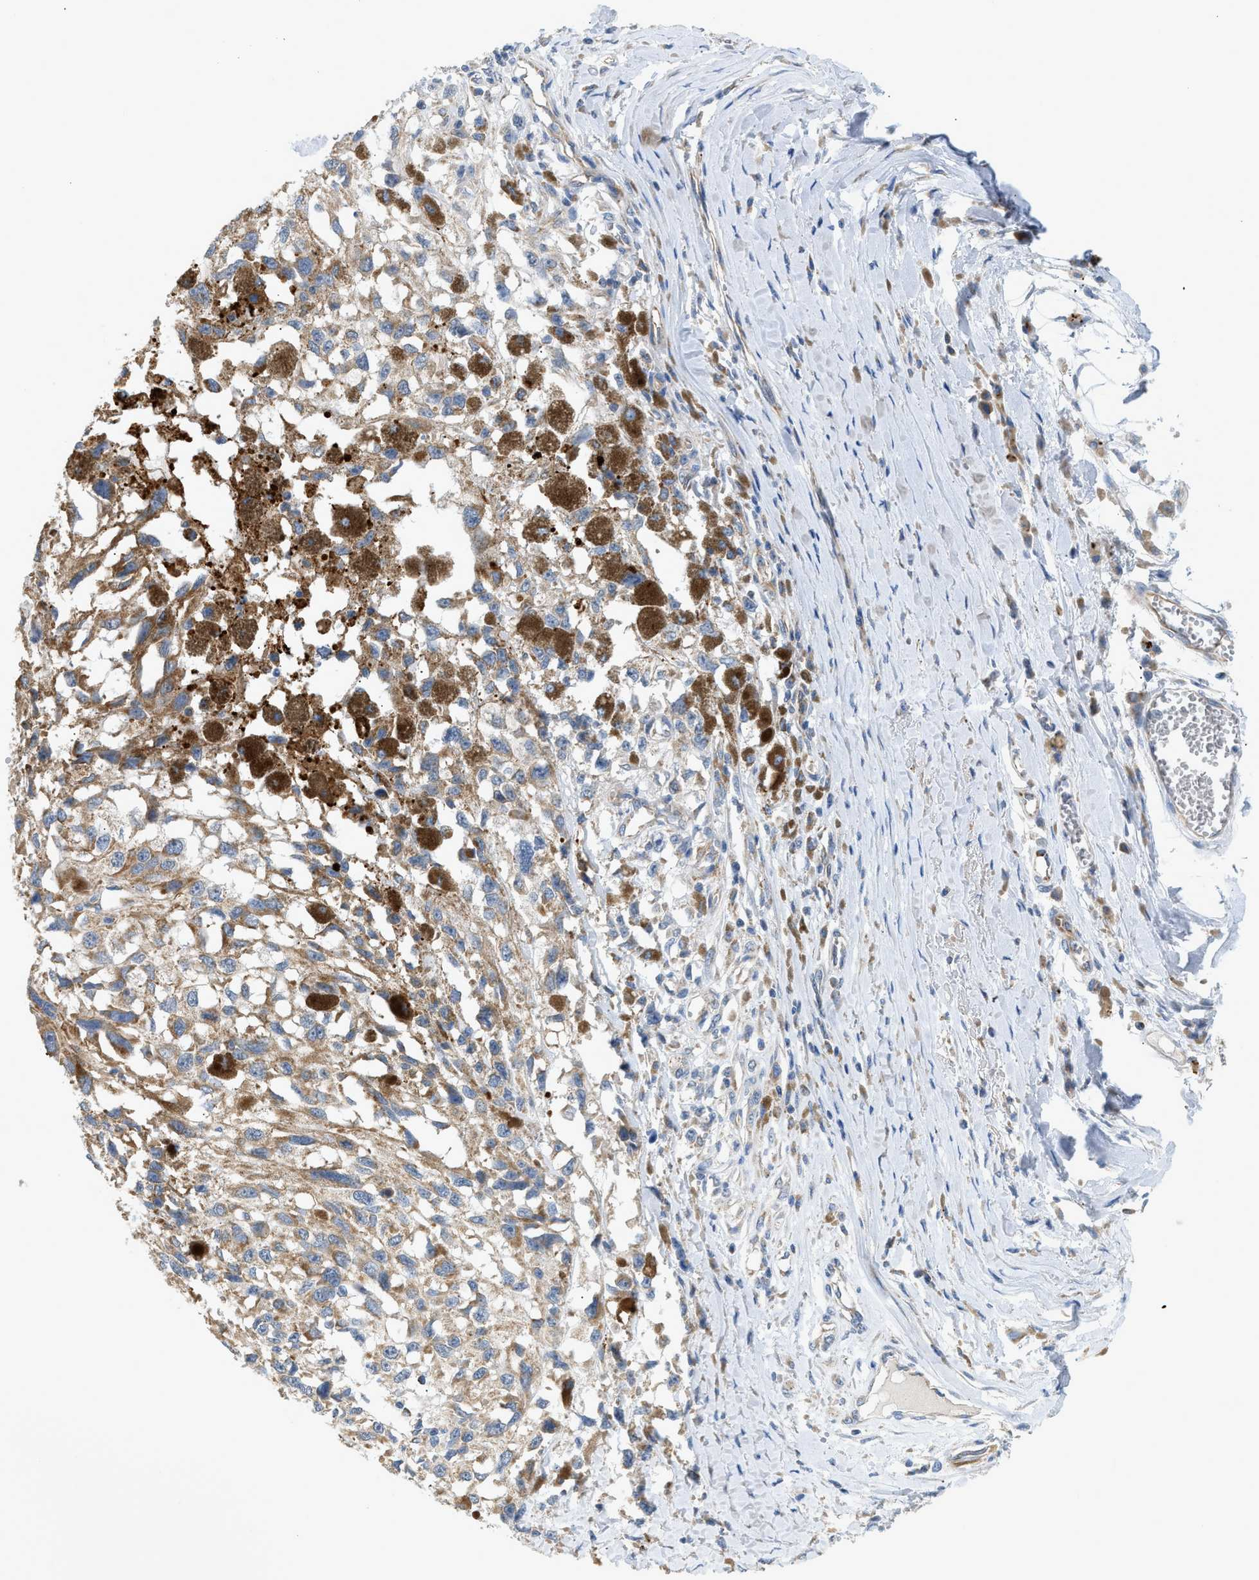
{"staining": {"intensity": "moderate", "quantity": ">75%", "location": "cytoplasmic/membranous"}, "tissue": "melanoma", "cell_type": "Tumor cells", "image_type": "cancer", "snomed": [{"axis": "morphology", "description": "Malignant melanoma, Metastatic site"}, {"axis": "topography", "description": "Lymph node"}], "caption": "This is a micrograph of immunohistochemistry (IHC) staining of melanoma, which shows moderate positivity in the cytoplasmic/membranous of tumor cells.", "gene": "GOT2", "patient": {"sex": "male", "age": 59}}